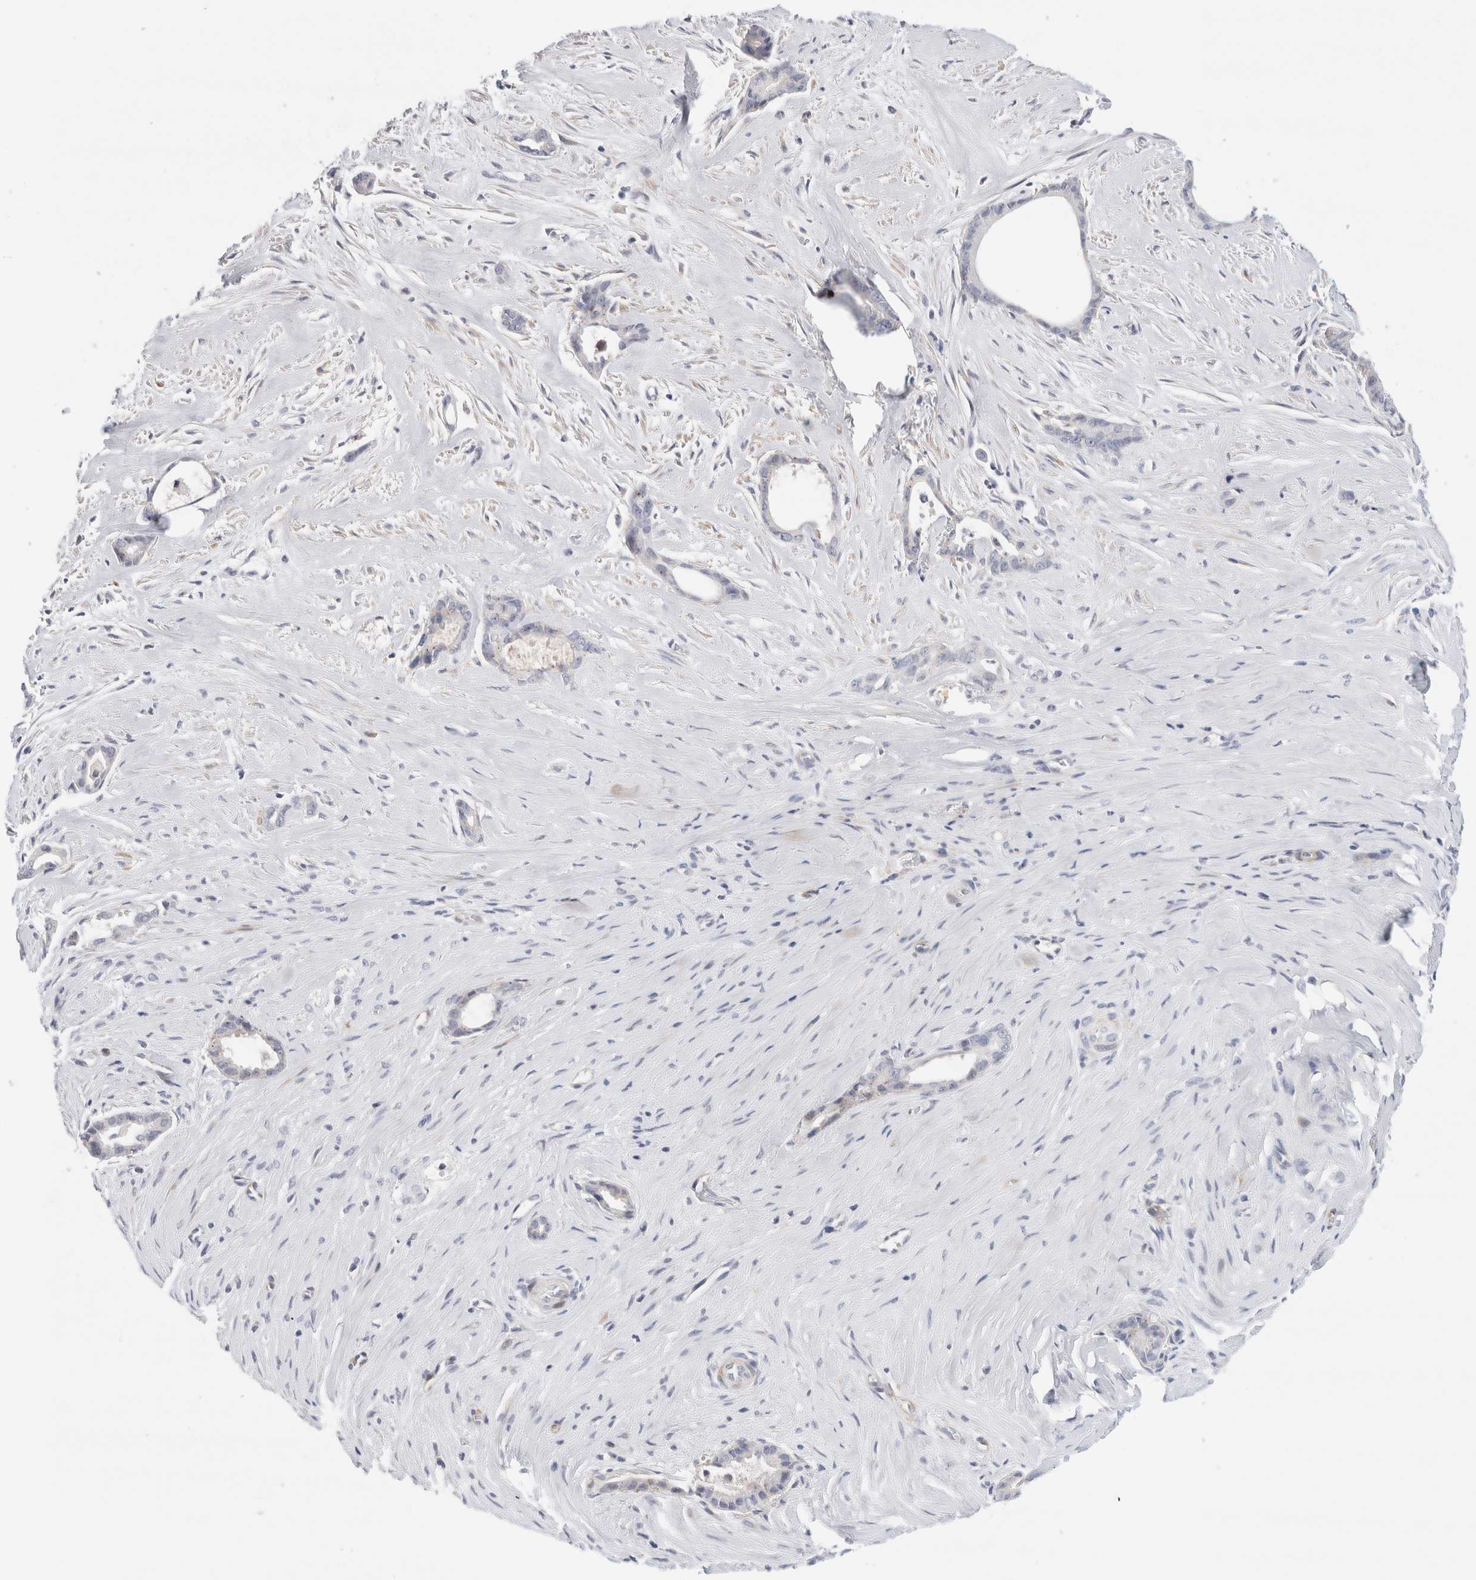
{"staining": {"intensity": "negative", "quantity": "none", "location": "none"}, "tissue": "liver cancer", "cell_type": "Tumor cells", "image_type": "cancer", "snomed": [{"axis": "morphology", "description": "Cholangiocarcinoma"}, {"axis": "topography", "description": "Liver"}], "caption": "Liver cancer (cholangiocarcinoma) was stained to show a protein in brown. There is no significant staining in tumor cells. The staining was performed using DAB (3,3'-diaminobenzidine) to visualize the protein expression in brown, while the nuclei were stained in blue with hematoxylin (Magnification: 20x).", "gene": "ECHDC2", "patient": {"sex": "female", "age": 55}}